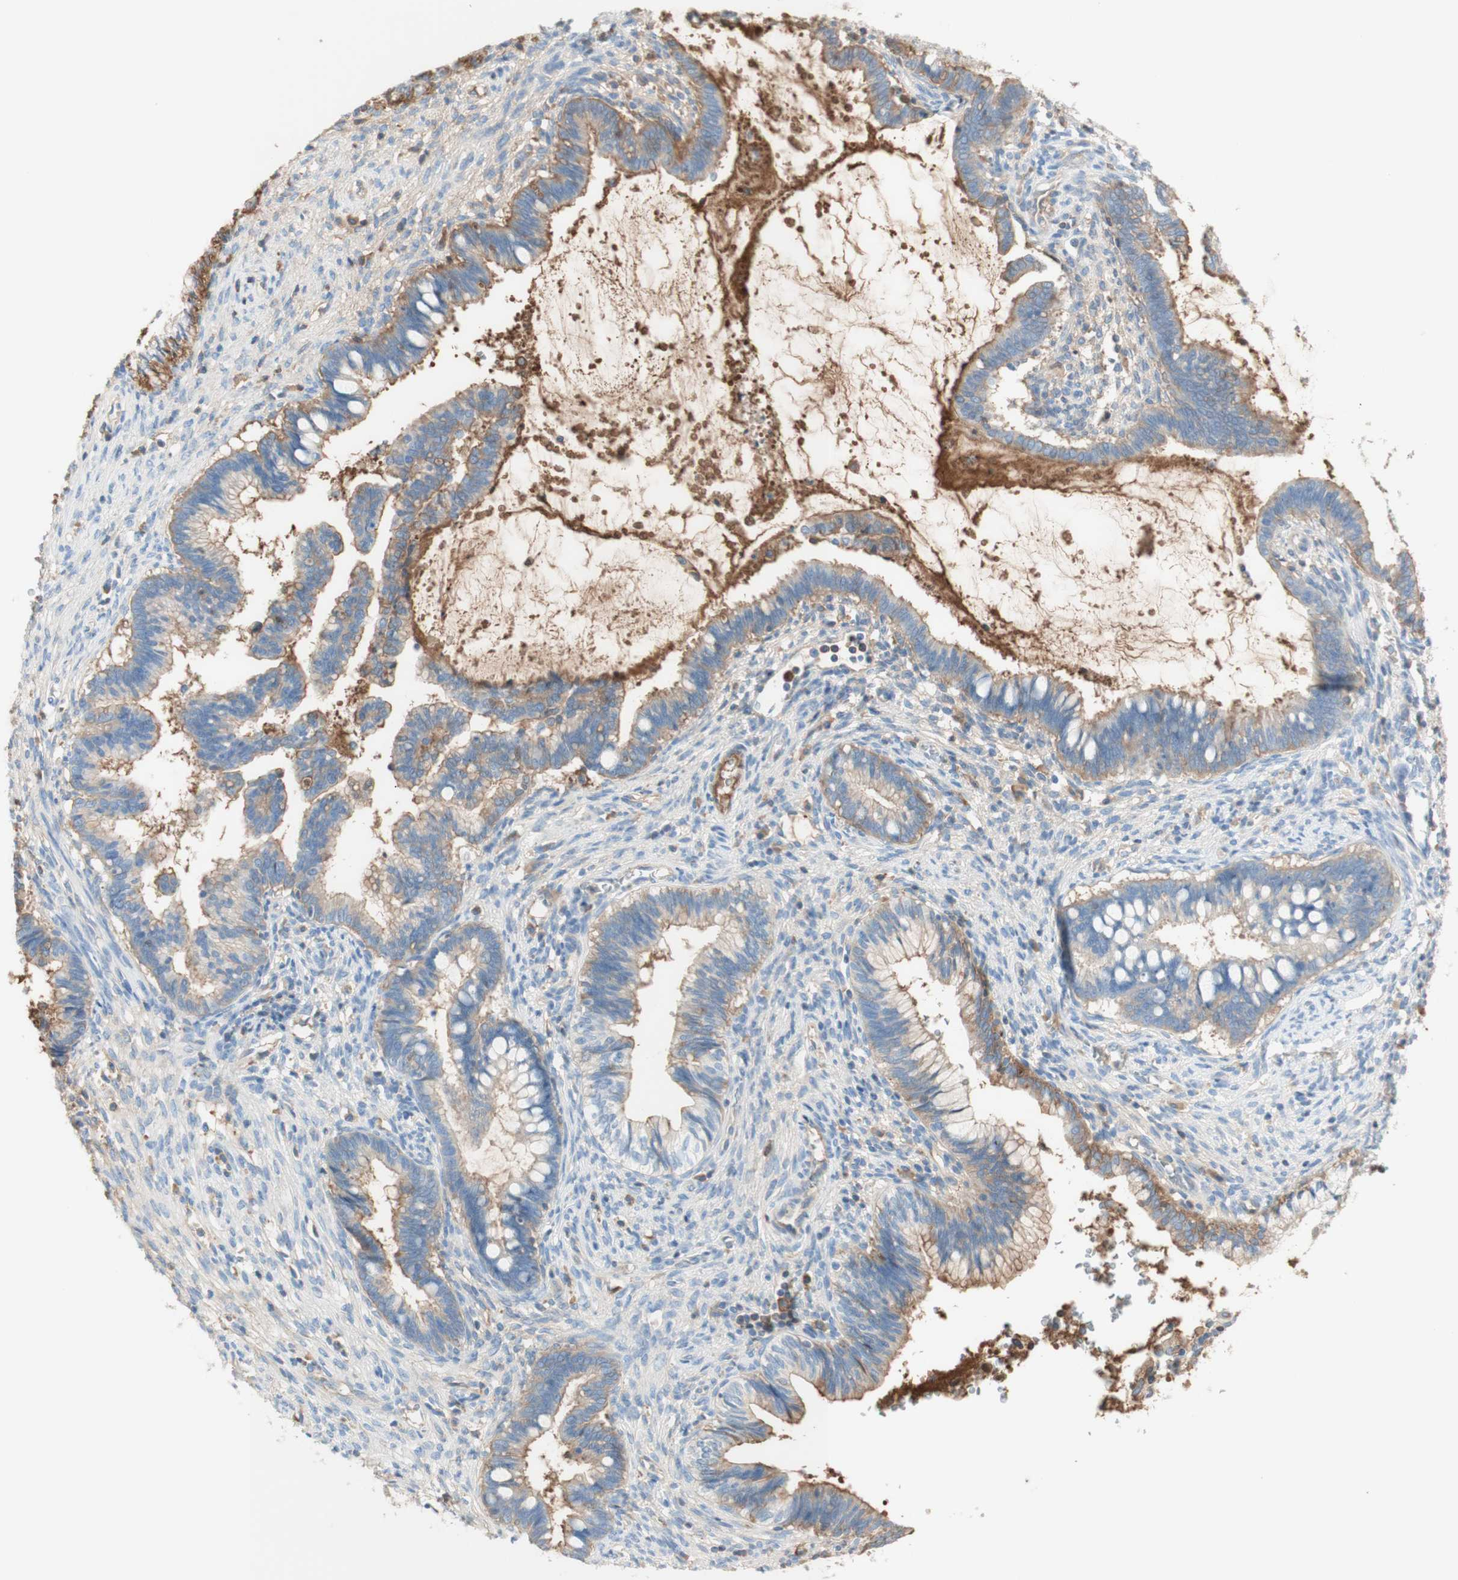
{"staining": {"intensity": "moderate", "quantity": "25%-75%", "location": "cytoplasmic/membranous"}, "tissue": "cervical cancer", "cell_type": "Tumor cells", "image_type": "cancer", "snomed": [{"axis": "morphology", "description": "Adenocarcinoma, NOS"}, {"axis": "topography", "description": "Cervix"}], "caption": "Immunohistochemistry (IHC) histopathology image of cervical cancer stained for a protein (brown), which demonstrates medium levels of moderate cytoplasmic/membranous expression in approximately 25%-75% of tumor cells.", "gene": "KNG1", "patient": {"sex": "female", "age": 44}}